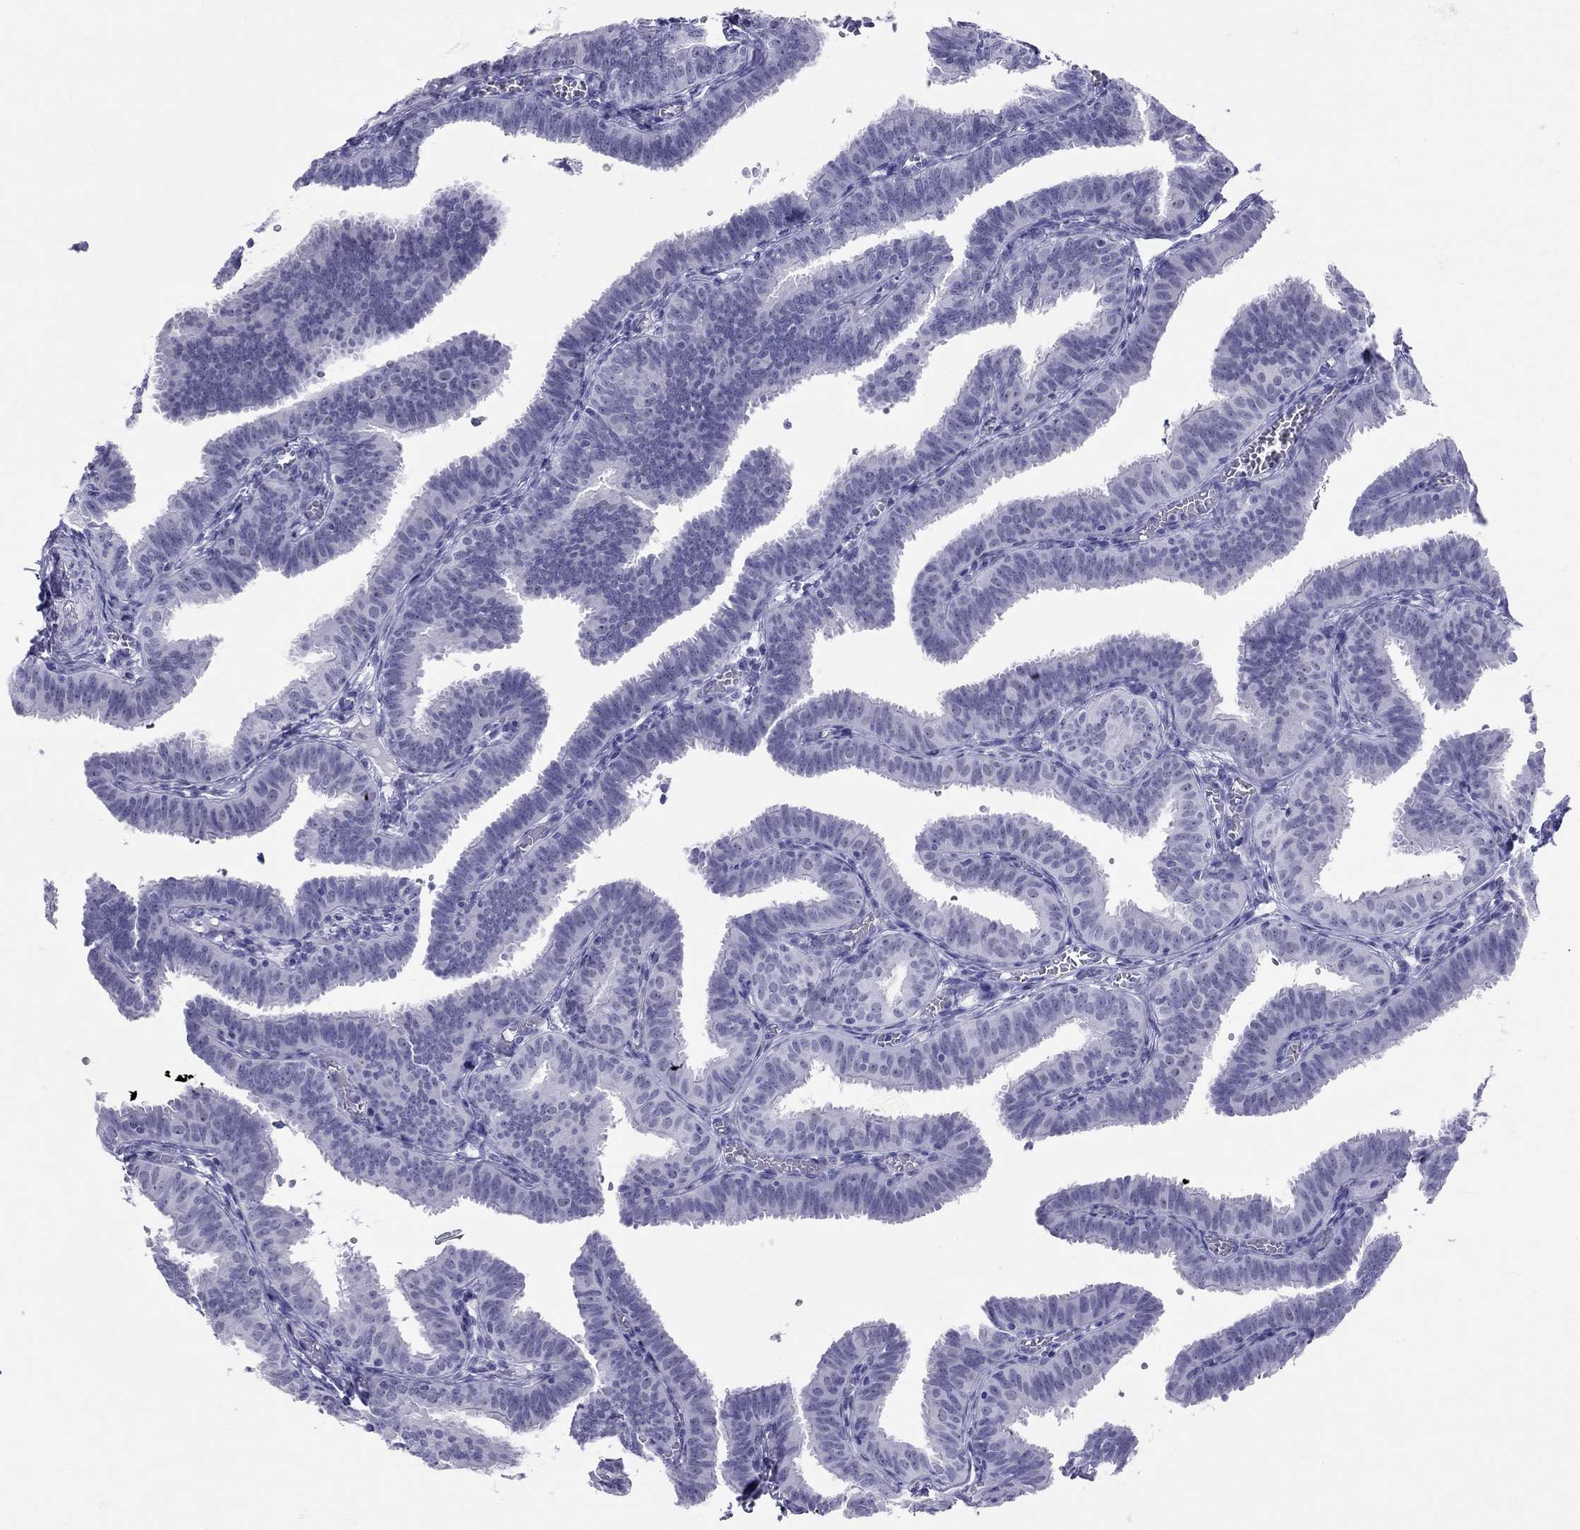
{"staining": {"intensity": "negative", "quantity": "none", "location": "none"}, "tissue": "fallopian tube", "cell_type": "Glandular cells", "image_type": "normal", "snomed": [{"axis": "morphology", "description": "Normal tissue, NOS"}, {"axis": "topography", "description": "Fallopian tube"}], "caption": "Glandular cells are negative for protein expression in unremarkable human fallopian tube. (DAB IHC, high magnification).", "gene": "LYAR", "patient": {"sex": "female", "age": 25}}